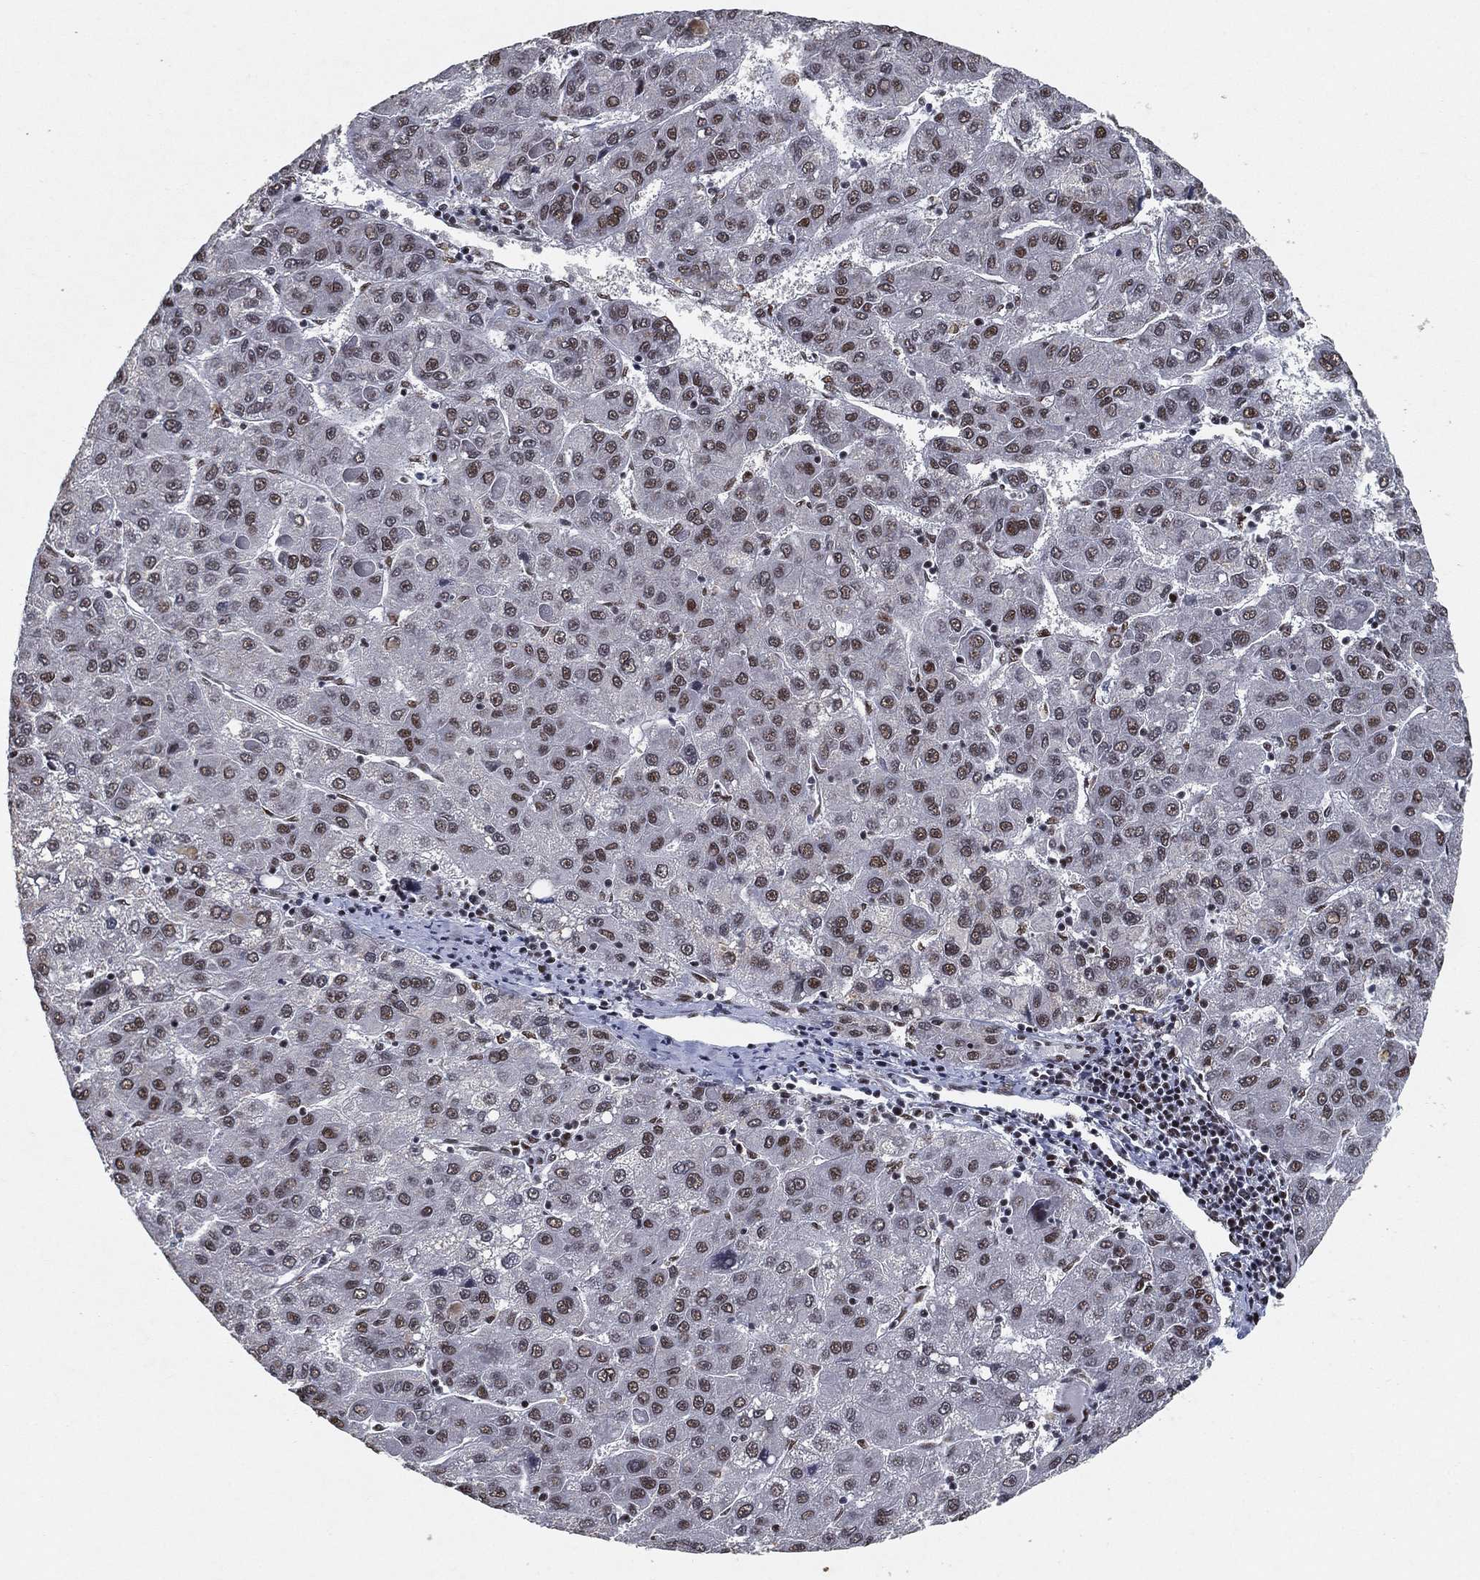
{"staining": {"intensity": "moderate", "quantity": ">75%", "location": "nuclear"}, "tissue": "liver cancer", "cell_type": "Tumor cells", "image_type": "cancer", "snomed": [{"axis": "morphology", "description": "Carcinoma, Hepatocellular, NOS"}, {"axis": "topography", "description": "Liver"}], "caption": "Immunohistochemistry image of neoplastic tissue: liver hepatocellular carcinoma stained using immunohistochemistry (IHC) exhibits medium levels of moderate protein expression localized specifically in the nuclear of tumor cells, appearing as a nuclear brown color.", "gene": "DDX27", "patient": {"sex": "female", "age": 82}}